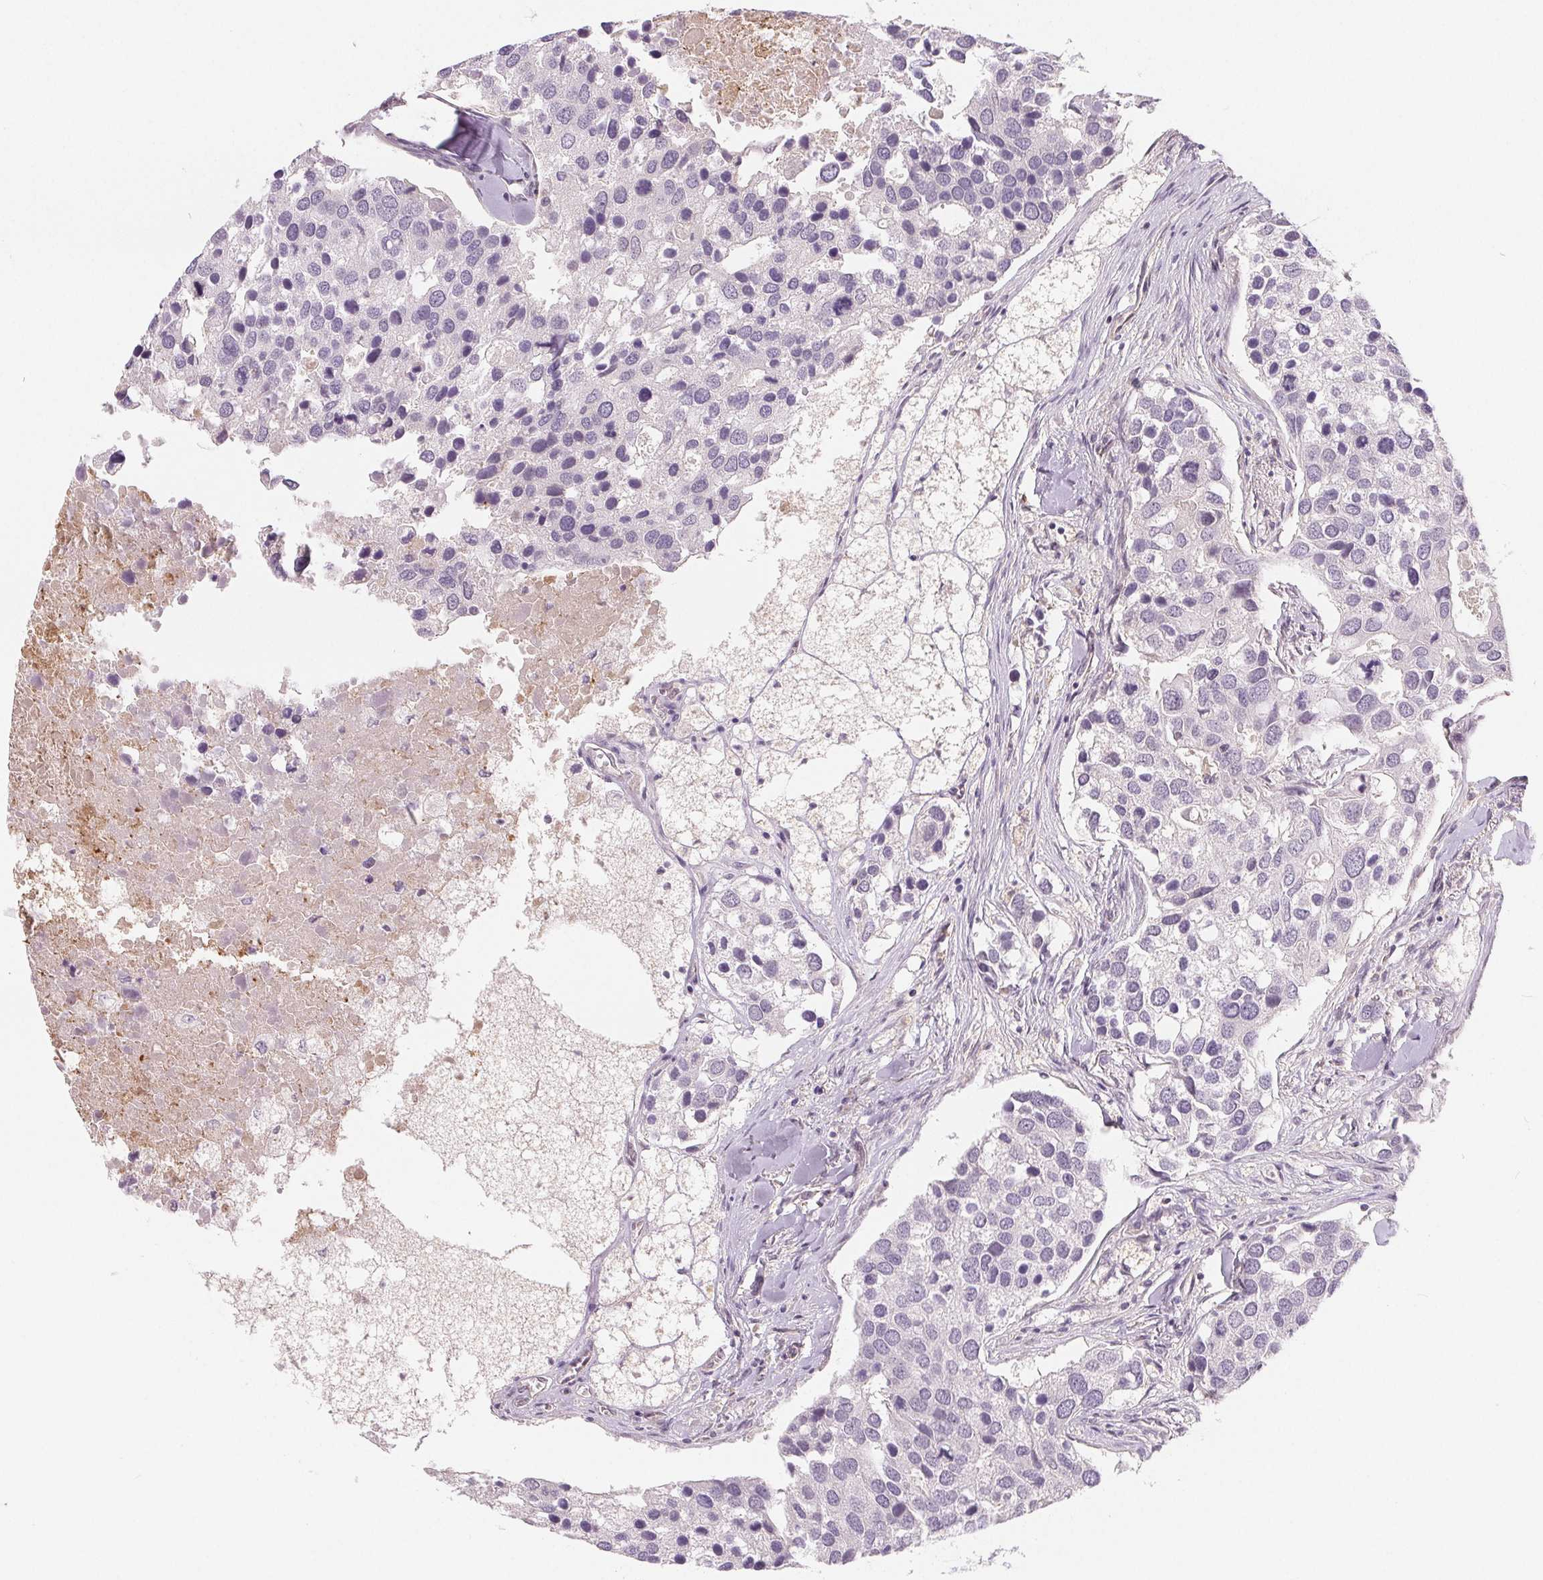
{"staining": {"intensity": "negative", "quantity": "none", "location": "none"}, "tissue": "breast cancer", "cell_type": "Tumor cells", "image_type": "cancer", "snomed": [{"axis": "morphology", "description": "Duct carcinoma"}, {"axis": "topography", "description": "Breast"}], "caption": "IHC photomicrograph of neoplastic tissue: breast cancer (intraductal carcinoma) stained with DAB reveals no significant protein staining in tumor cells.", "gene": "CFC1", "patient": {"sex": "female", "age": 83}}